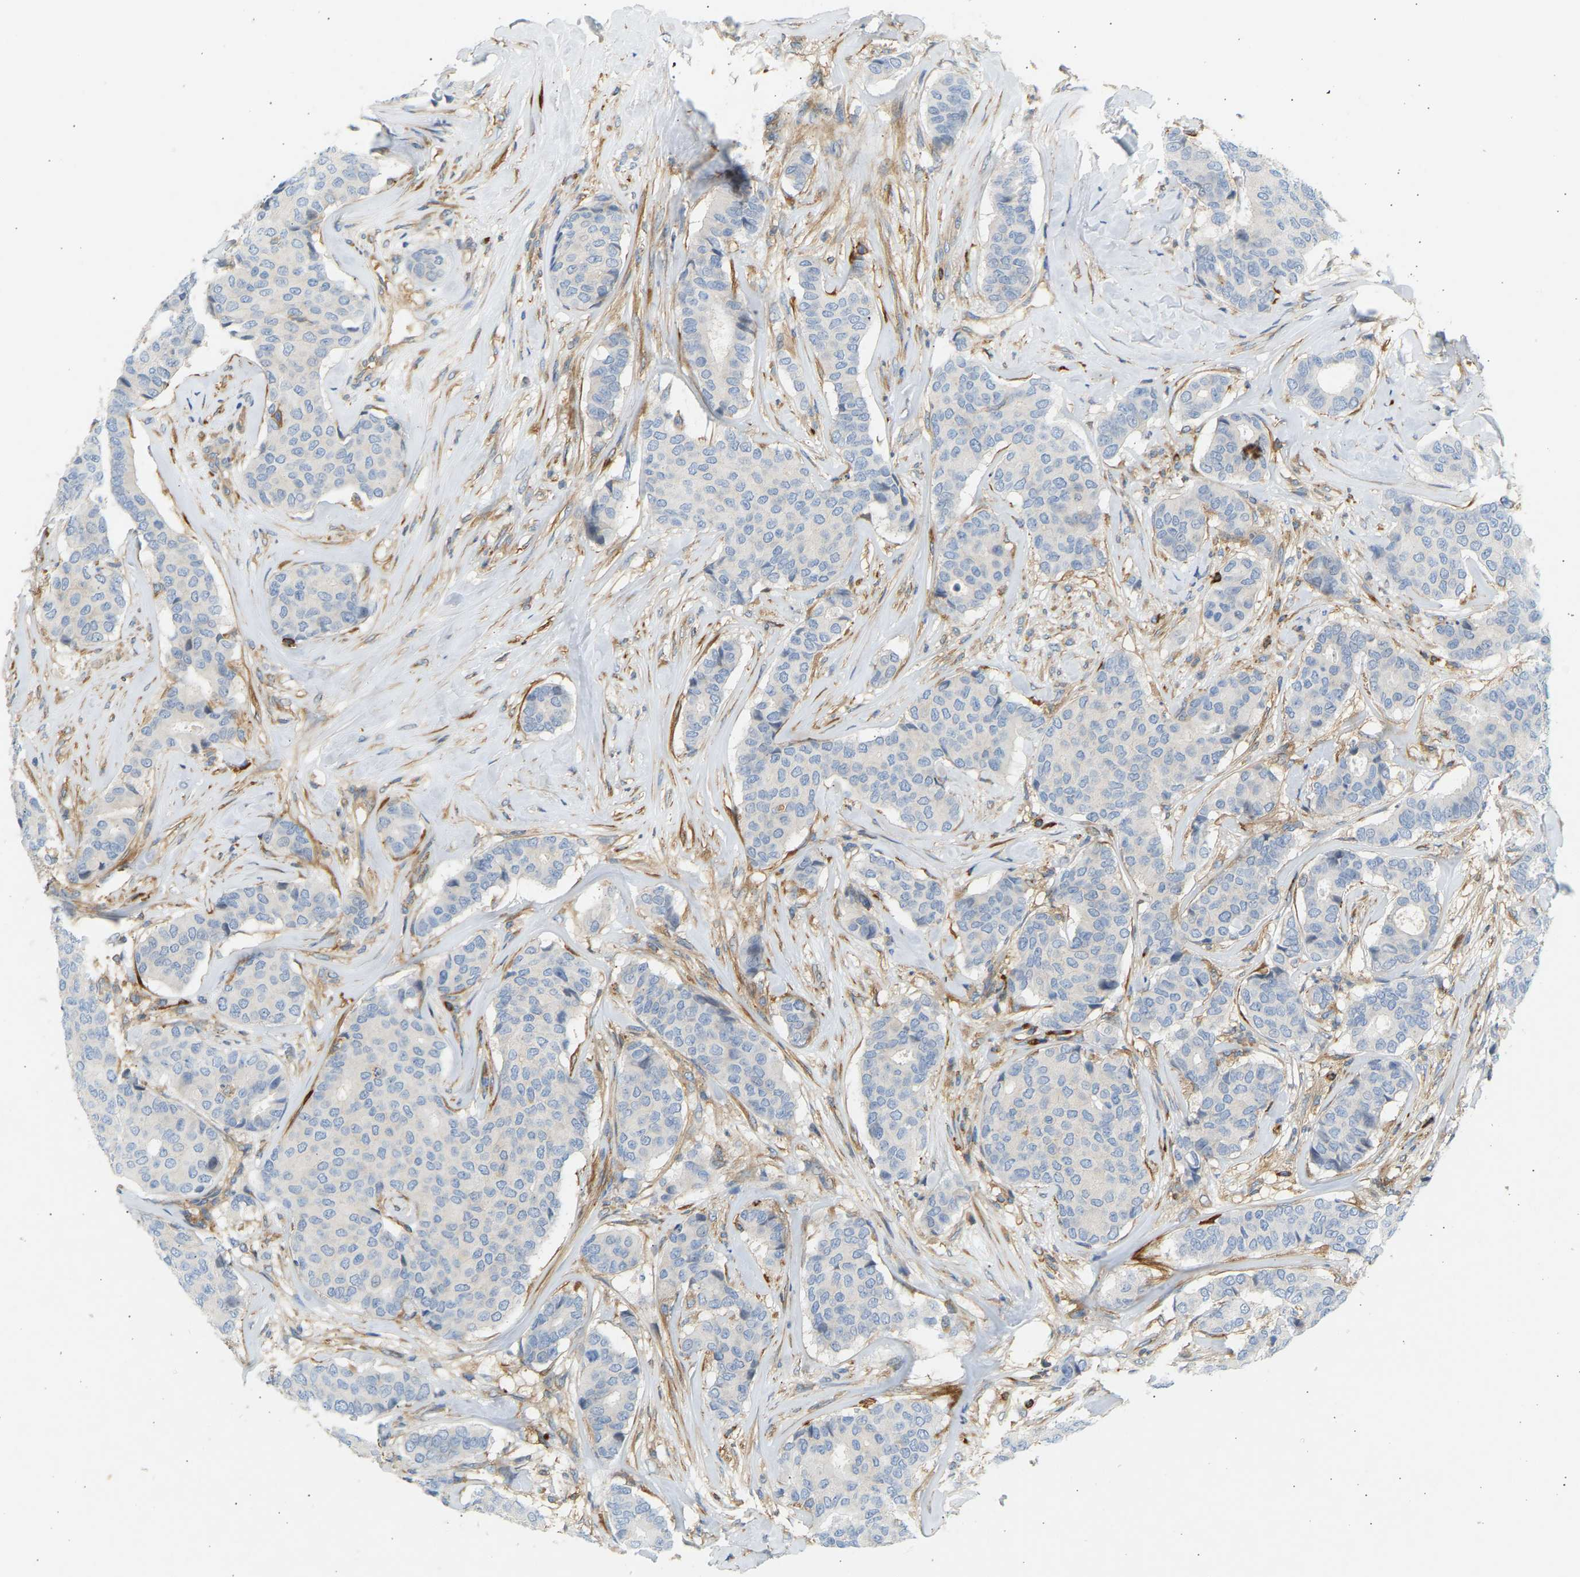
{"staining": {"intensity": "negative", "quantity": "none", "location": "none"}, "tissue": "breast cancer", "cell_type": "Tumor cells", "image_type": "cancer", "snomed": [{"axis": "morphology", "description": "Duct carcinoma"}, {"axis": "topography", "description": "Breast"}], "caption": "The image shows no significant positivity in tumor cells of breast cancer (intraductal carcinoma). Brightfield microscopy of IHC stained with DAB (3,3'-diaminobenzidine) (brown) and hematoxylin (blue), captured at high magnification.", "gene": "FNBP1", "patient": {"sex": "female", "age": 75}}